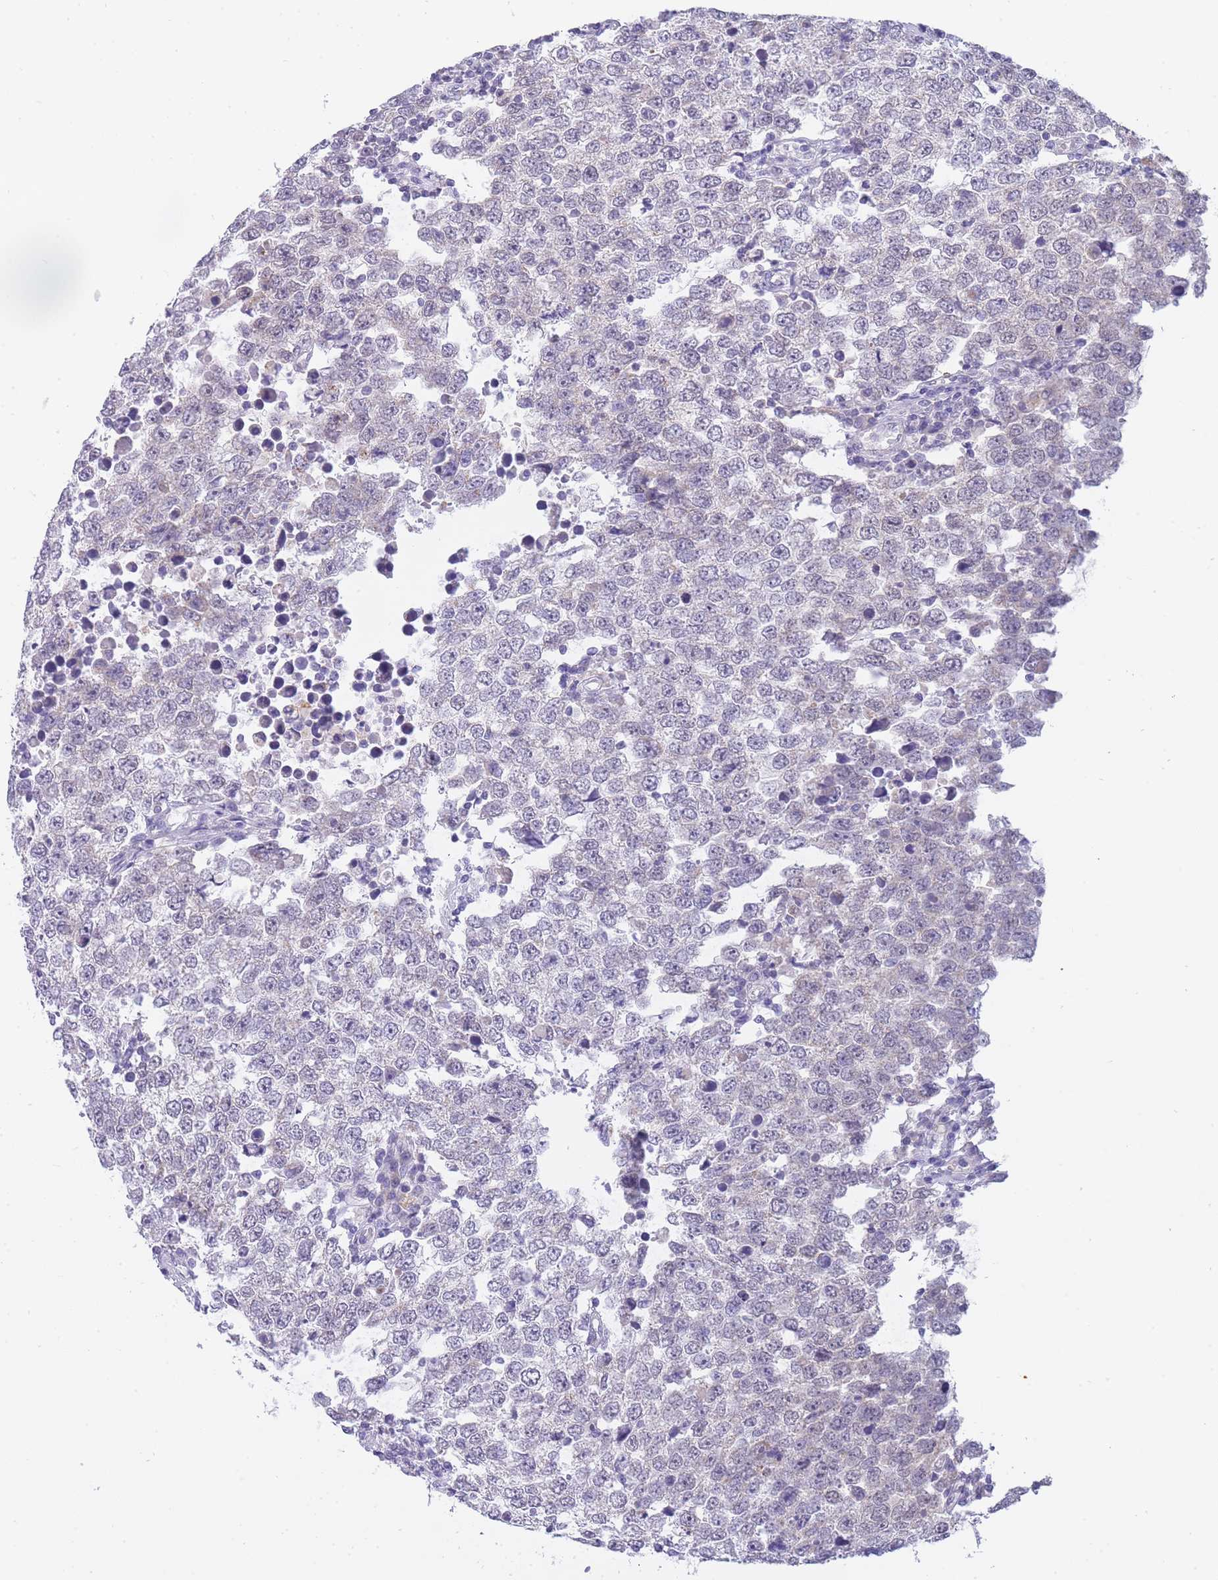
{"staining": {"intensity": "weak", "quantity": "25%-75%", "location": "nuclear"}, "tissue": "testis cancer", "cell_type": "Tumor cells", "image_type": "cancer", "snomed": [{"axis": "morphology", "description": "Seminoma, NOS"}, {"axis": "morphology", "description": "Carcinoma, Embryonal, NOS"}, {"axis": "topography", "description": "Testis"}], "caption": "Protein expression analysis of human seminoma (testis) reveals weak nuclear positivity in approximately 25%-75% of tumor cells.", "gene": "FRAT2", "patient": {"sex": "male", "age": 28}}